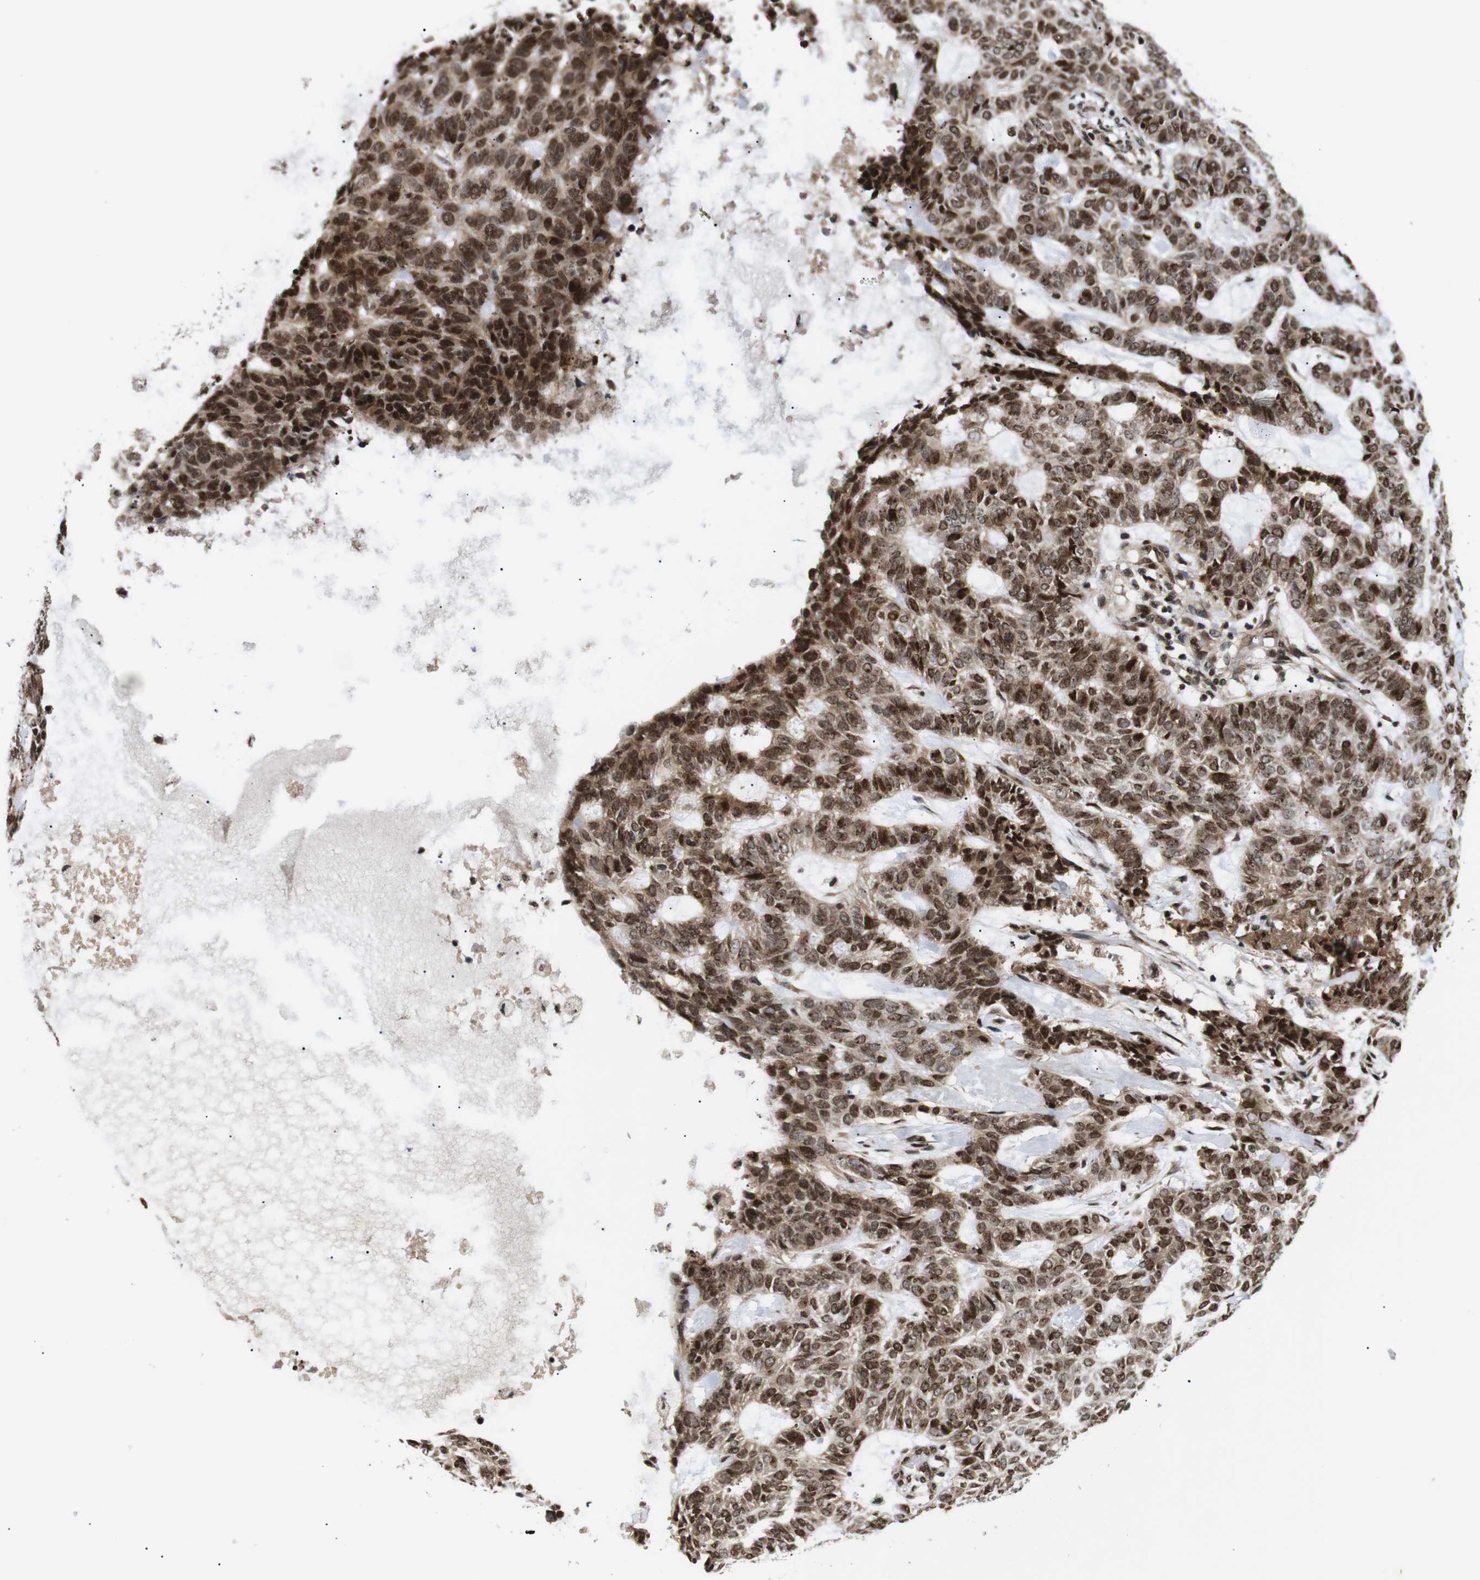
{"staining": {"intensity": "moderate", "quantity": ">75%", "location": "nuclear"}, "tissue": "skin cancer", "cell_type": "Tumor cells", "image_type": "cancer", "snomed": [{"axis": "morphology", "description": "Basal cell carcinoma"}, {"axis": "topography", "description": "Skin"}], "caption": "Immunohistochemical staining of skin cancer (basal cell carcinoma) reveals medium levels of moderate nuclear staining in approximately >75% of tumor cells.", "gene": "KIF23", "patient": {"sex": "male", "age": 87}}